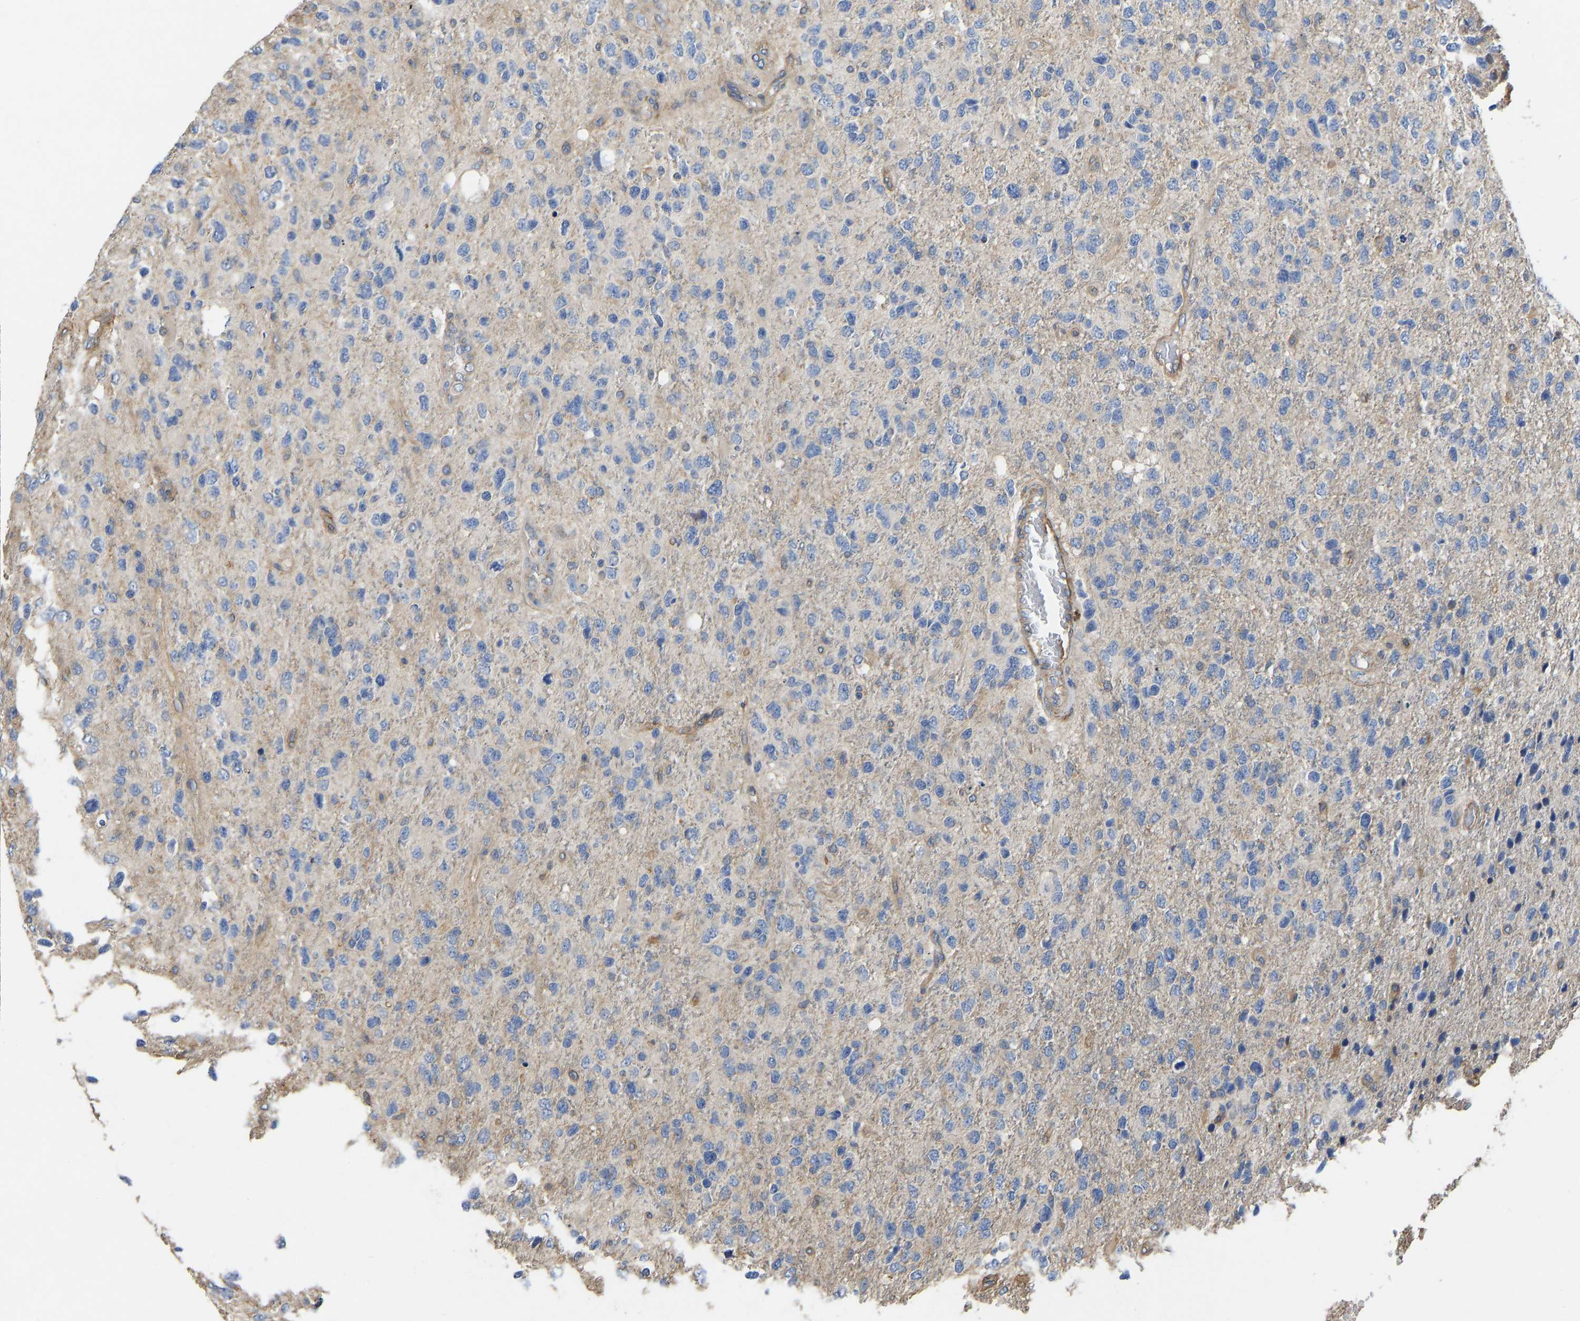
{"staining": {"intensity": "negative", "quantity": "none", "location": "none"}, "tissue": "glioma", "cell_type": "Tumor cells", "image_type": "cancer", "snomed": [{"axis": "morphology", "description": "Glioma, malignant, High grade"}, {"axis": "topography", "description": "Brain"}], "caption": "IHC of malignant glioma (high-grade) demonstrates no expression in tumor cells.", "gene": "ELMO2", "patient": {"sex": "female", "age": 58}}